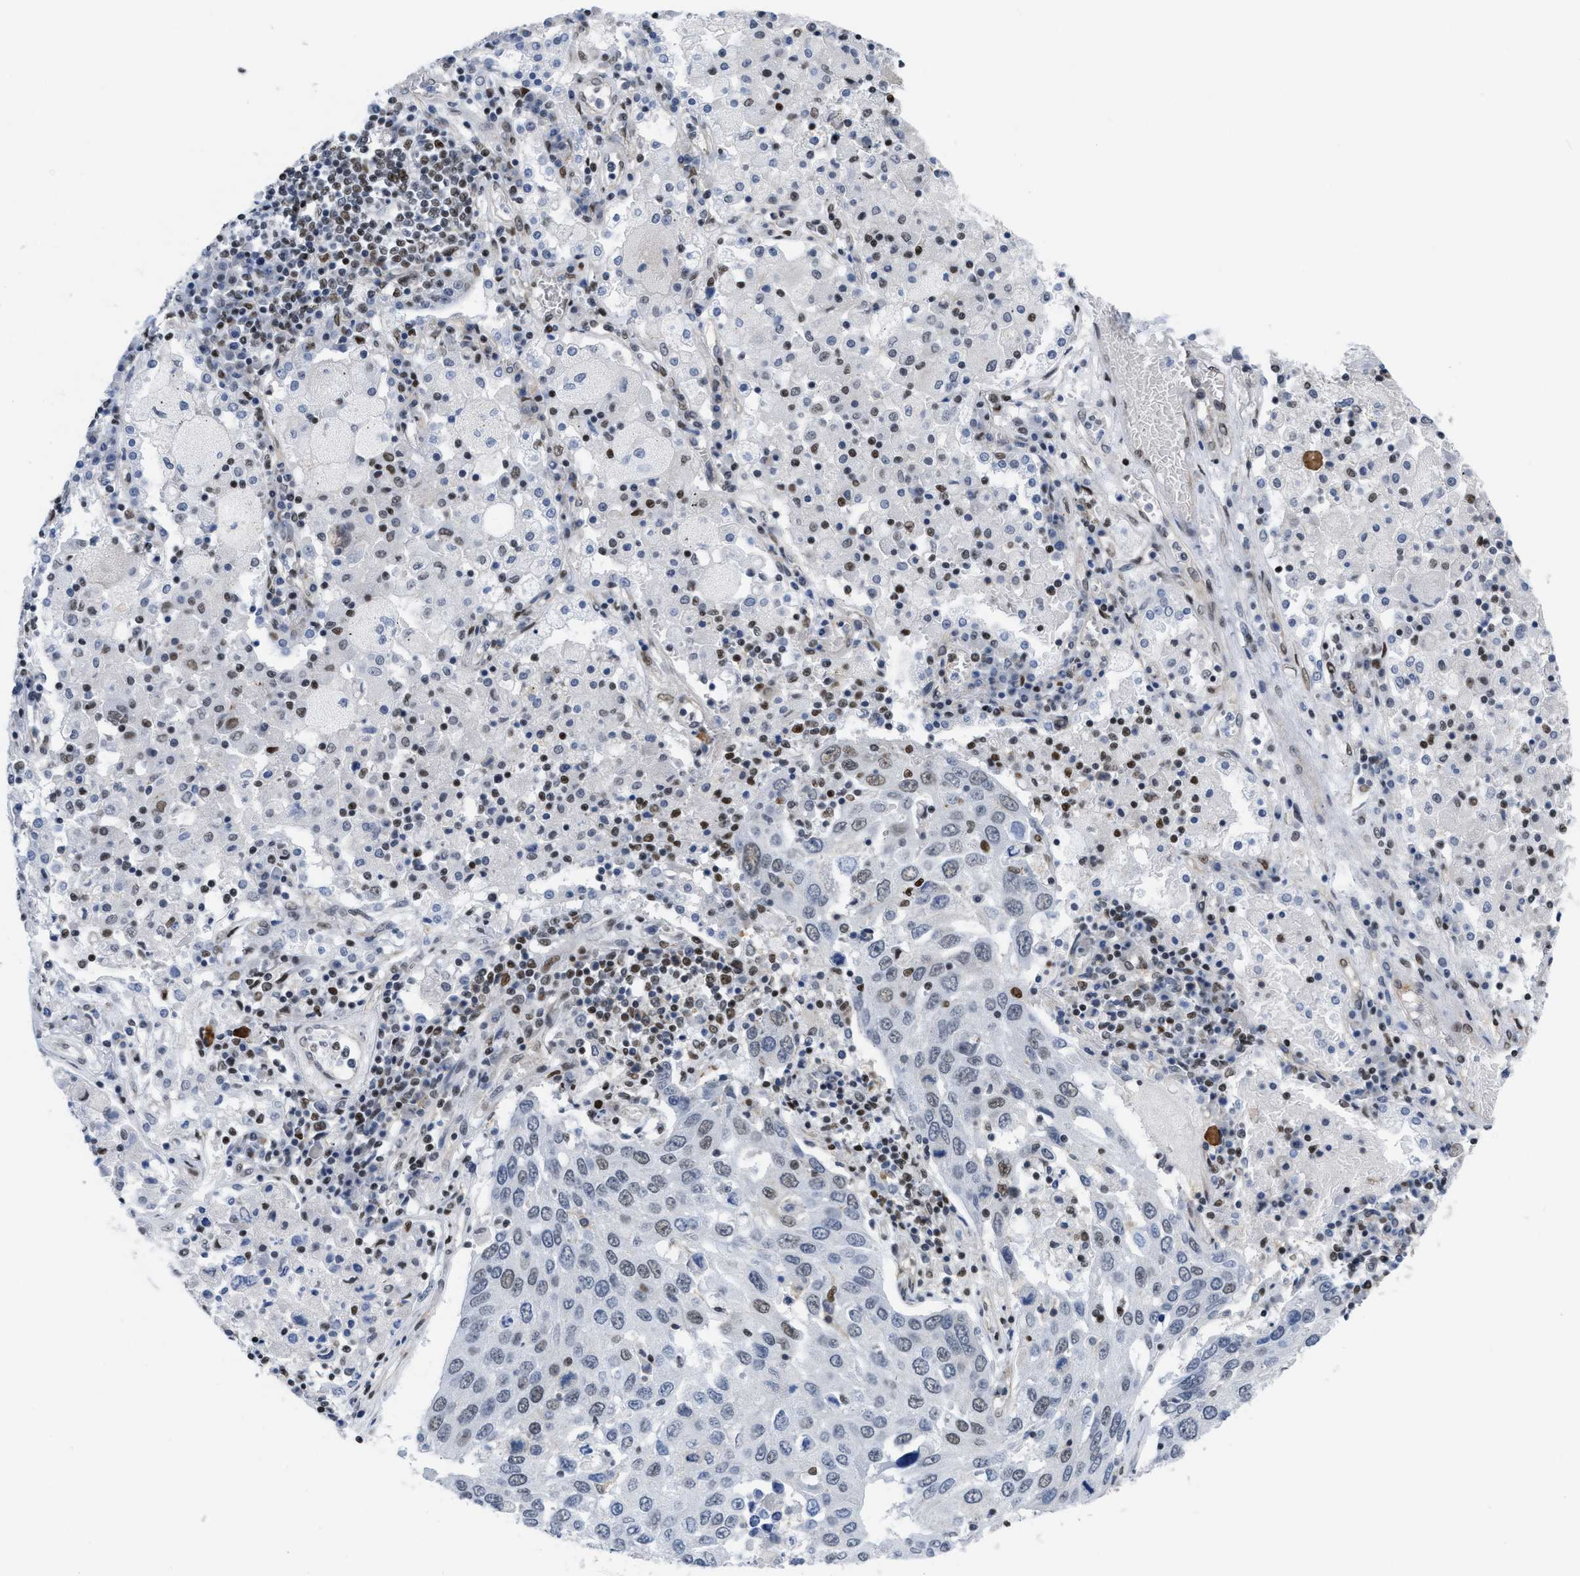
{"staining": {"intensity": "weak", "quantity": "<25%", "location": "nuclear"}, "tissue": "lung cancer", "cell_type": "Tumor cells", "image_type": "cancer", "snomed": [{"axis": "morphology", "description": "Squamous cell carcinoma, NOS"}, {"axis": "topography", "description": "Lung"}], "caption": "The micrograph exhibits no significant expression in tumor cells of lung squamous cell carcinoma.", "gene": "MIER1", "patient": {"sex": "male", "age": 65}}